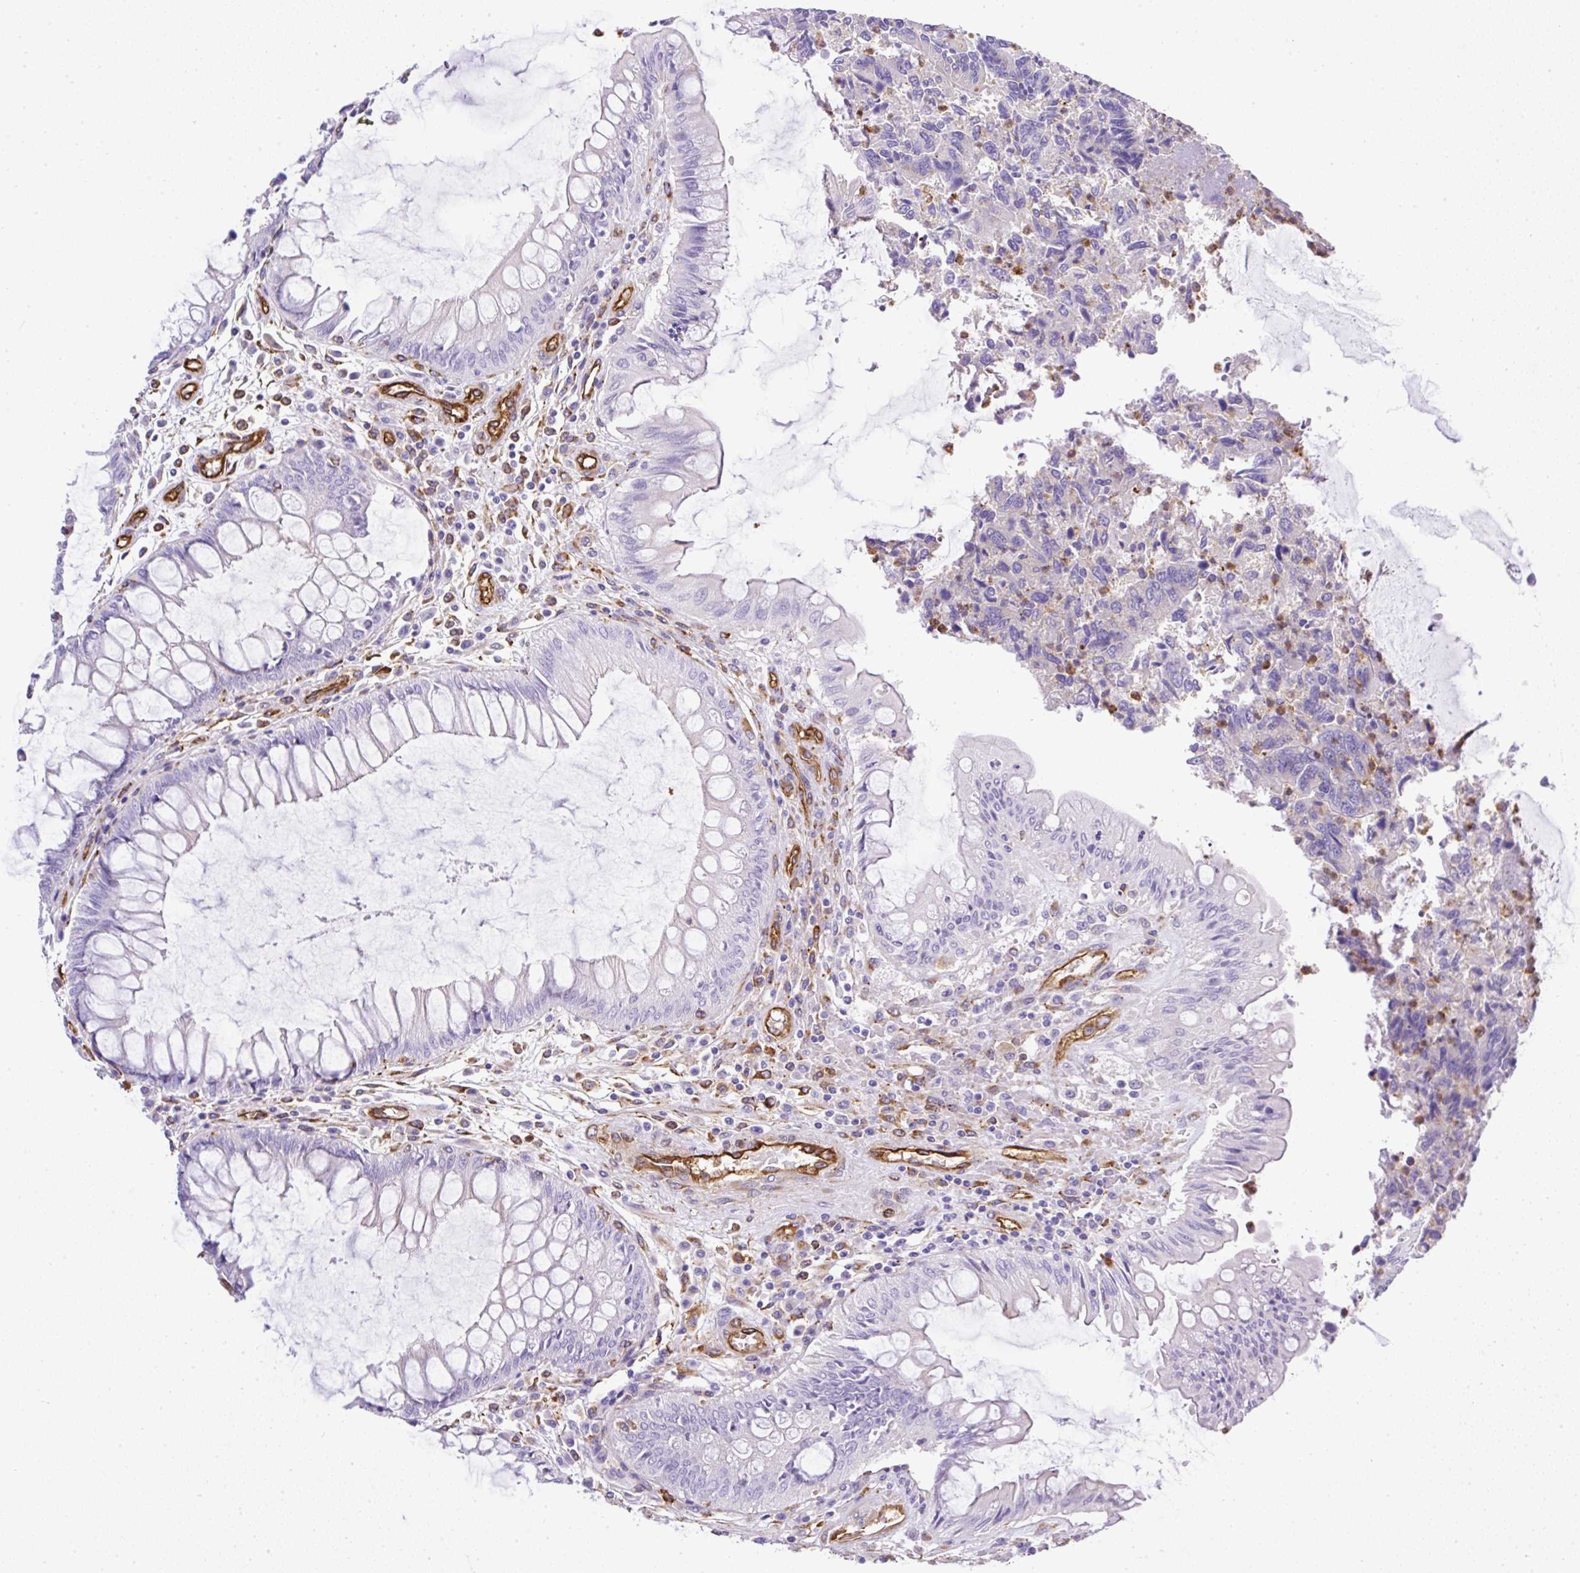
{"staining": {"intensity": "negative", "quantity": "none", "location": "none"}, "tissue": "colorectal cancer", "cell_type": "Tumor cells", "image_type": "cancer", "snomed": [{"axis": "morphology", "description": "Adenocarcinoma, NOS"}, {"axis": "topography", "description": "Colon"}], "caption": "Protein analysis of colorectal cancer (adenocarcinoma) displays no significant positivity in tumor cells.", "gene": "MAGEB5", "patient": {"sex": "female", "age": 67}}